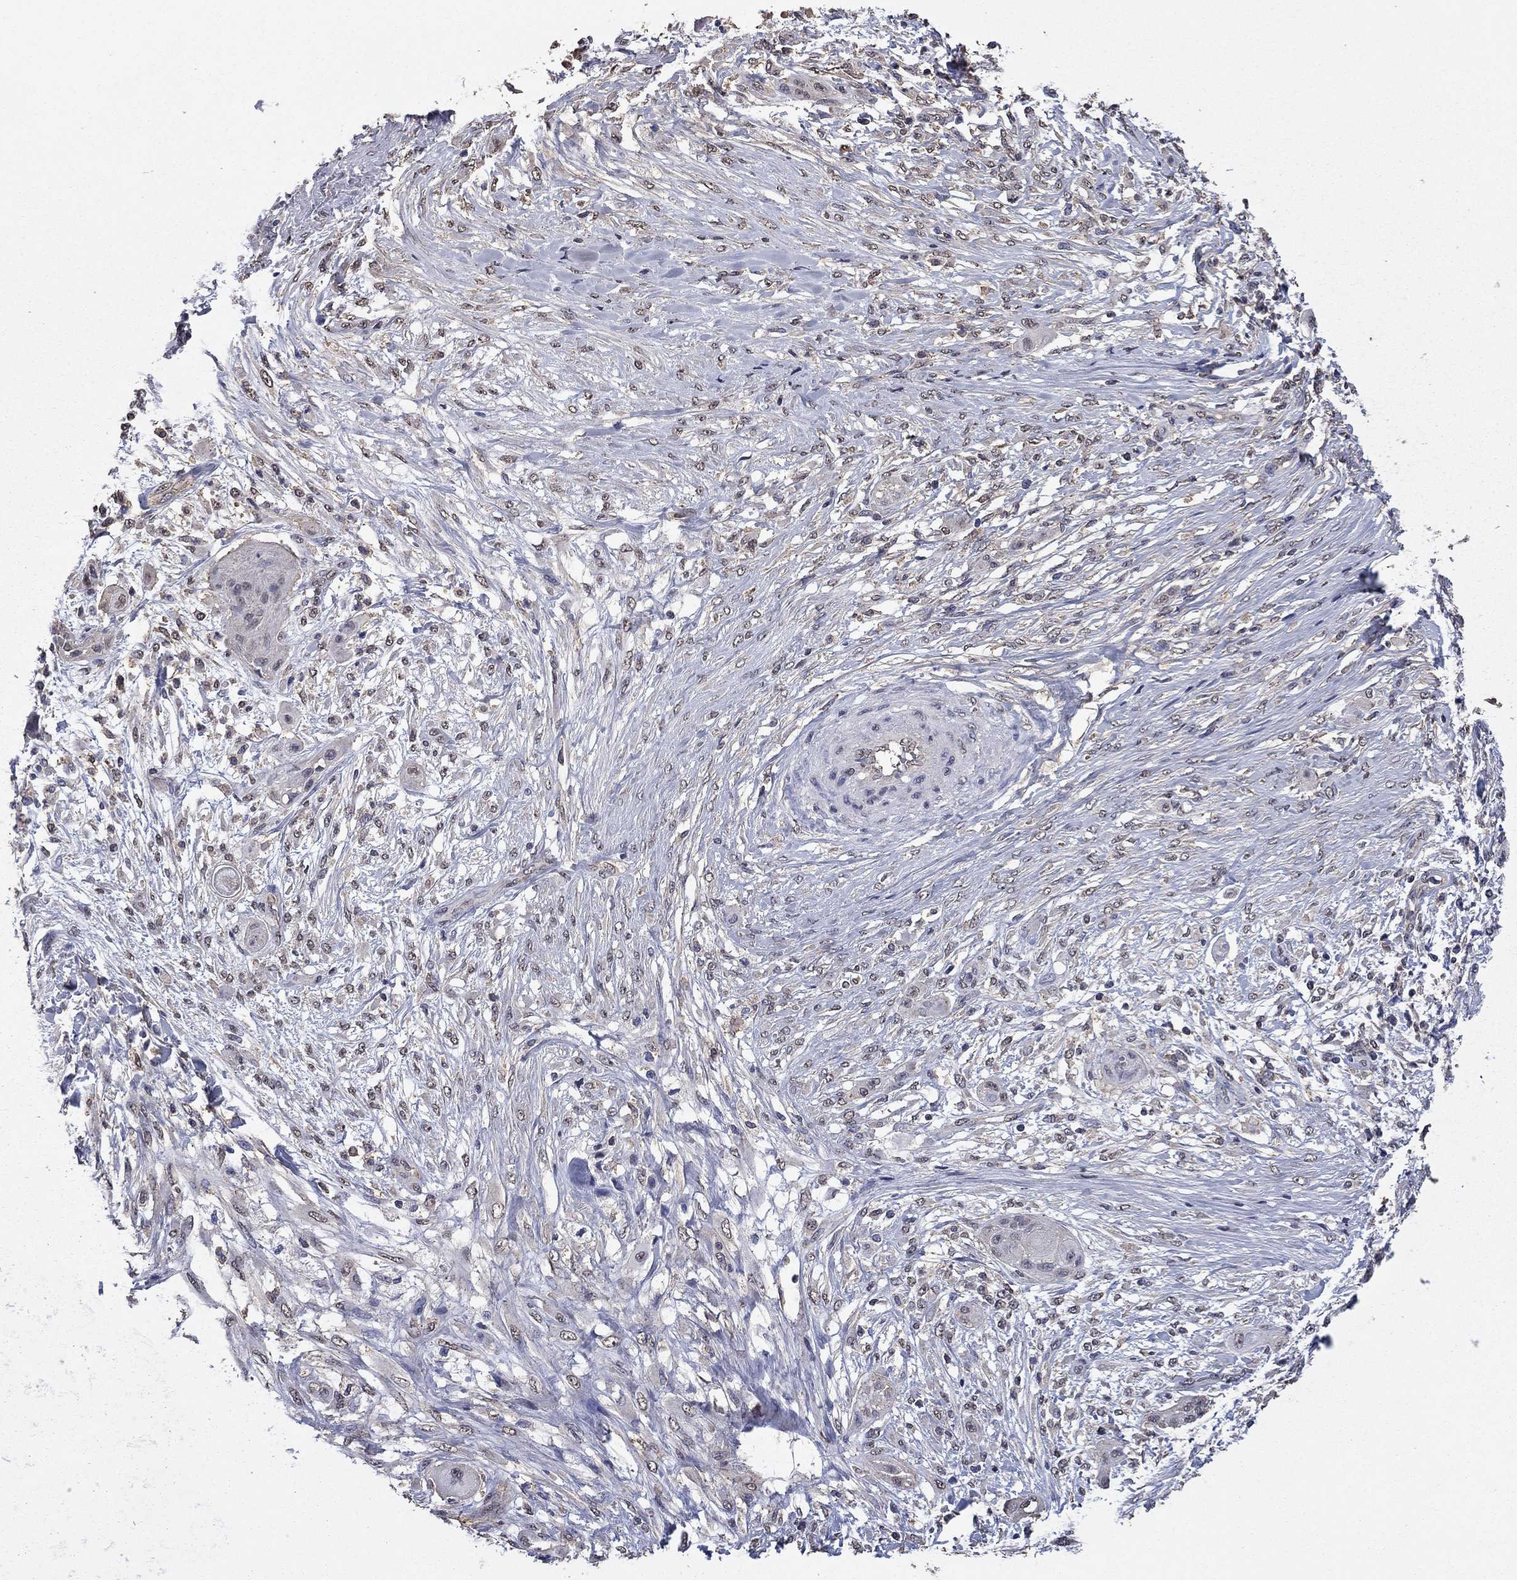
{"staining": {"intensity": "negative", "quantity": "none", "location": "none"}, "tissue": "skin cancer", "cell_type": "Tumor cells", "image_type": "cancer", "snomed": [{"axis": "morphology", "description": "Squamous cell carcinoma, NOS"}, {"axis": "topography", "description": "Skin"}], "caption": "A high-resolution photomicrograph shows IHC staining of squamous cell carcinoma (skin), which shows no significant staining in tumor cells. Brightfield microscopy of immunohistochemistry (IHC) stained with DAB (brown) and hematoxylin (blue), captured at high magnification.", "gene": "MFAP3L", "patient": {"sex": "male", "age": 62}}